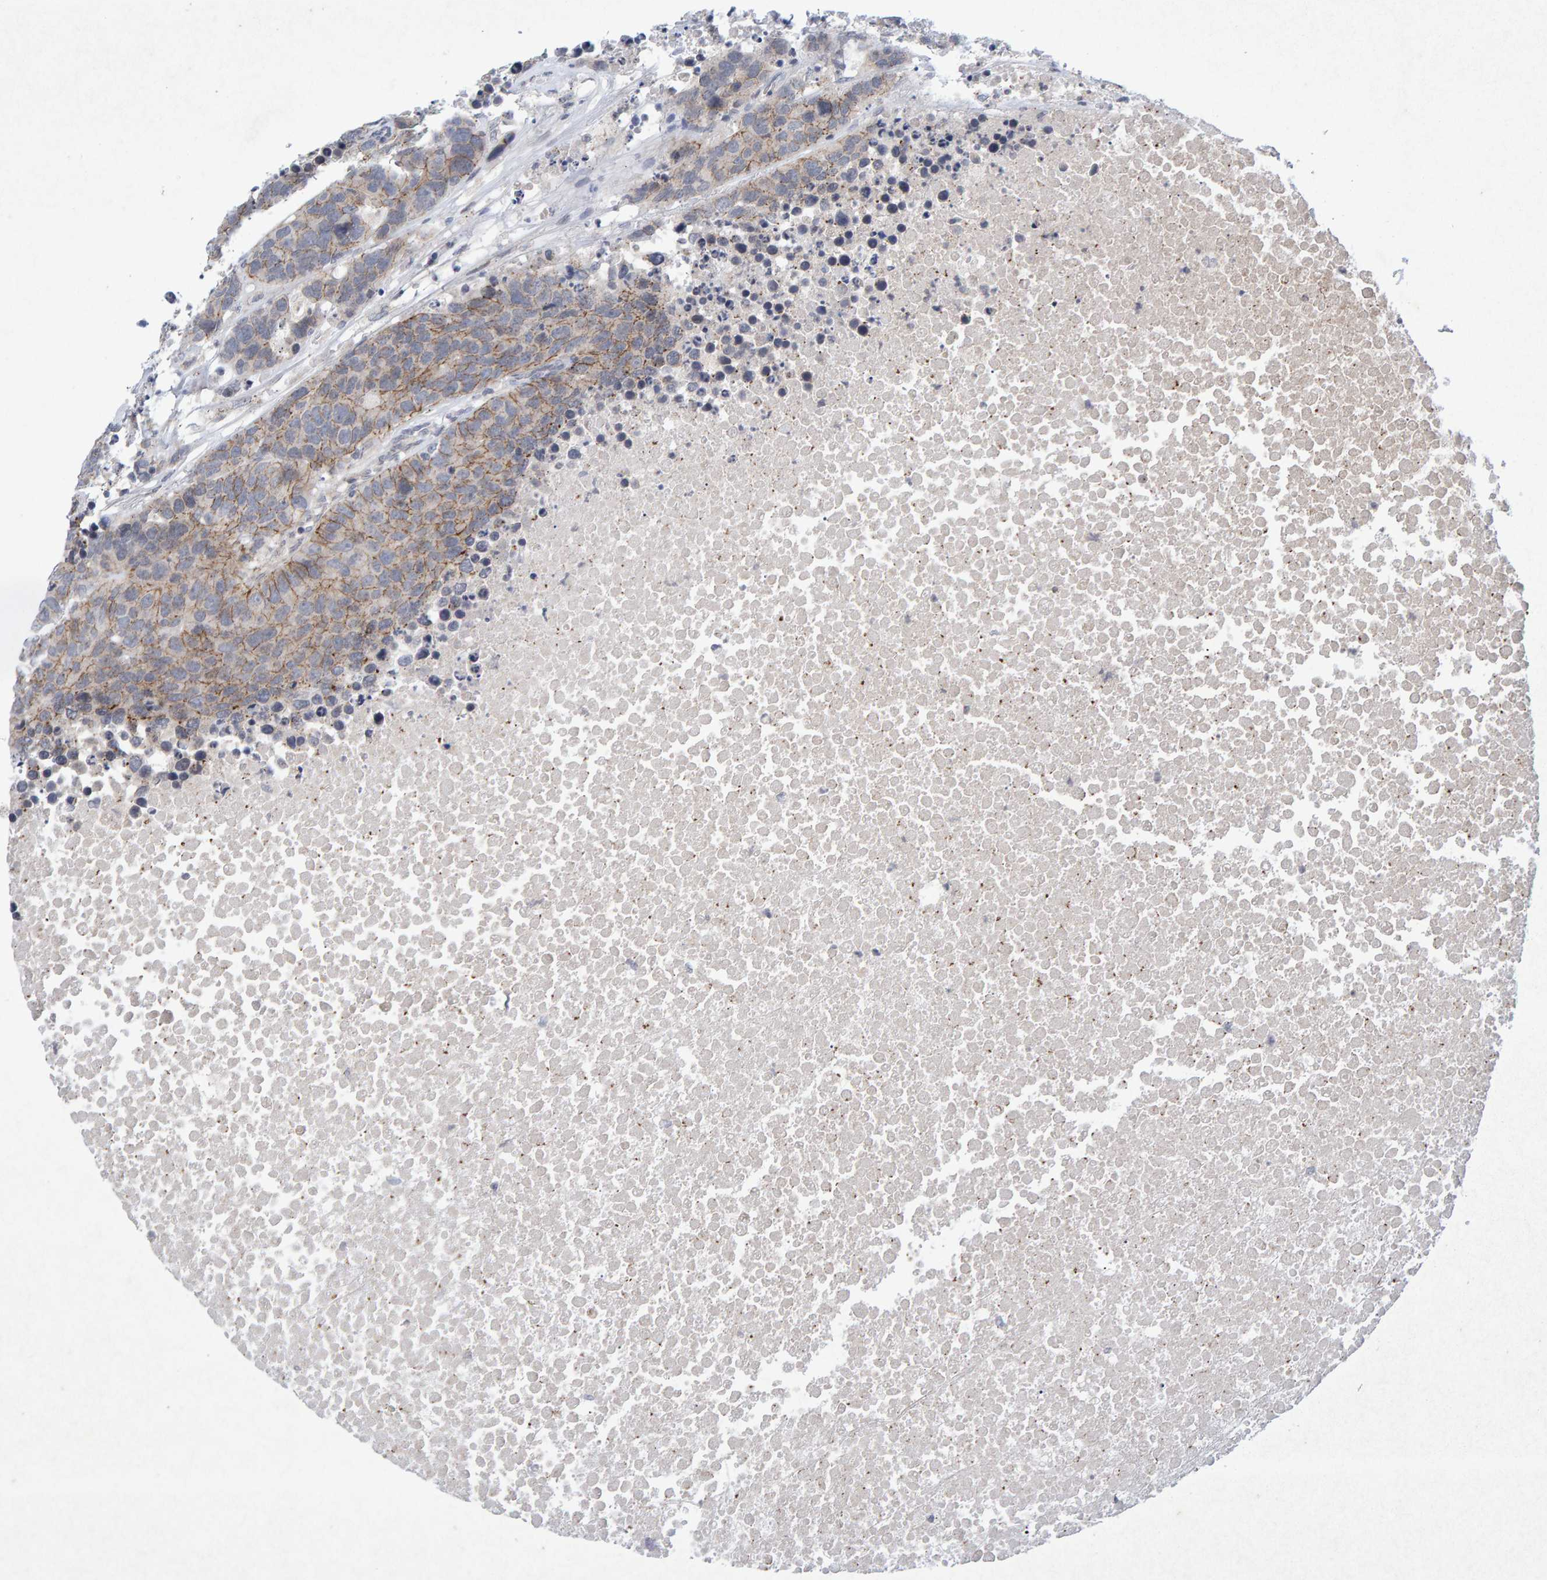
{"staining": {"intensity": "weak", "quantity": ">75%", "location": "cytoplasmic/membranous"}, "tissue": "carcinoid", "cell_type": "Tumor cells", "image_type": "cancer", "snomed": [{"axis": "morphology", "description": "Carcinoid, malignant, NOS"}, {"axis": "topography", "description": "Lung"}], "caption": "Tumor cells exhibit low levels of weak cytoplasmic/membranous expression in approximately >75% of cells in human carcinoid (malignant).", "gene": "CDH2", "patient": {"sex": "male", "age": 60}}